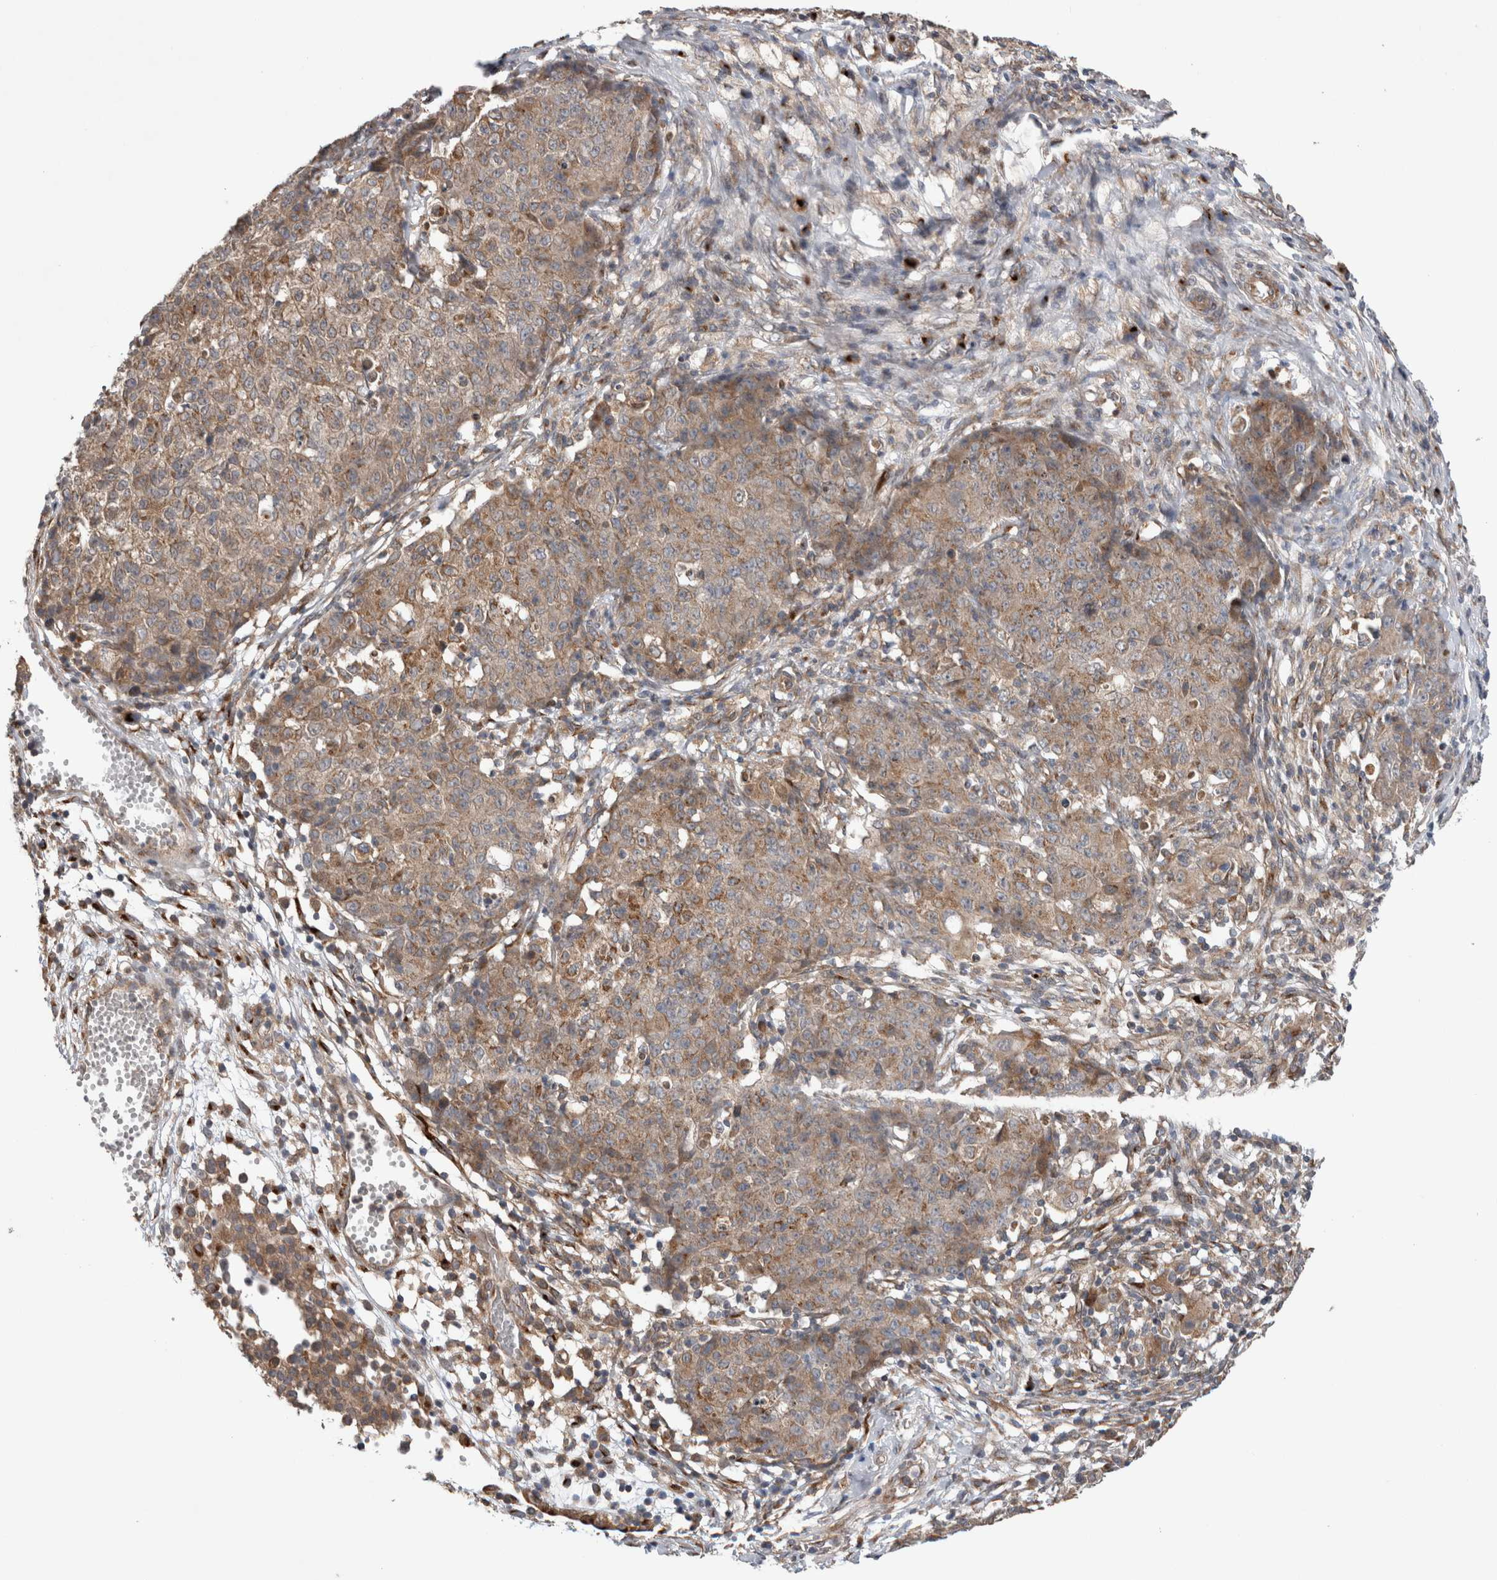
{"staining": {"intensity": "moderate", "quantity": ">75%", "location": "cytoplasmic/membranous"}, "tissue": "ovarian cancer", "cell_type": "Tumor cells", "image_type": "cancer", "snomed": [{"axis": "morphology", "description": "Carcinoma, endometroid"}, {"axis": "topography", "description": "Ovary"}], "caption": "IHC of ovarian endometroid carcinoma demonstrates medium levels of moderate cytoplasmic/membranous staining in about >75% of tumor cells.", "gene": "TRIM5", "patient": {"sex": "female", "age": 42}}